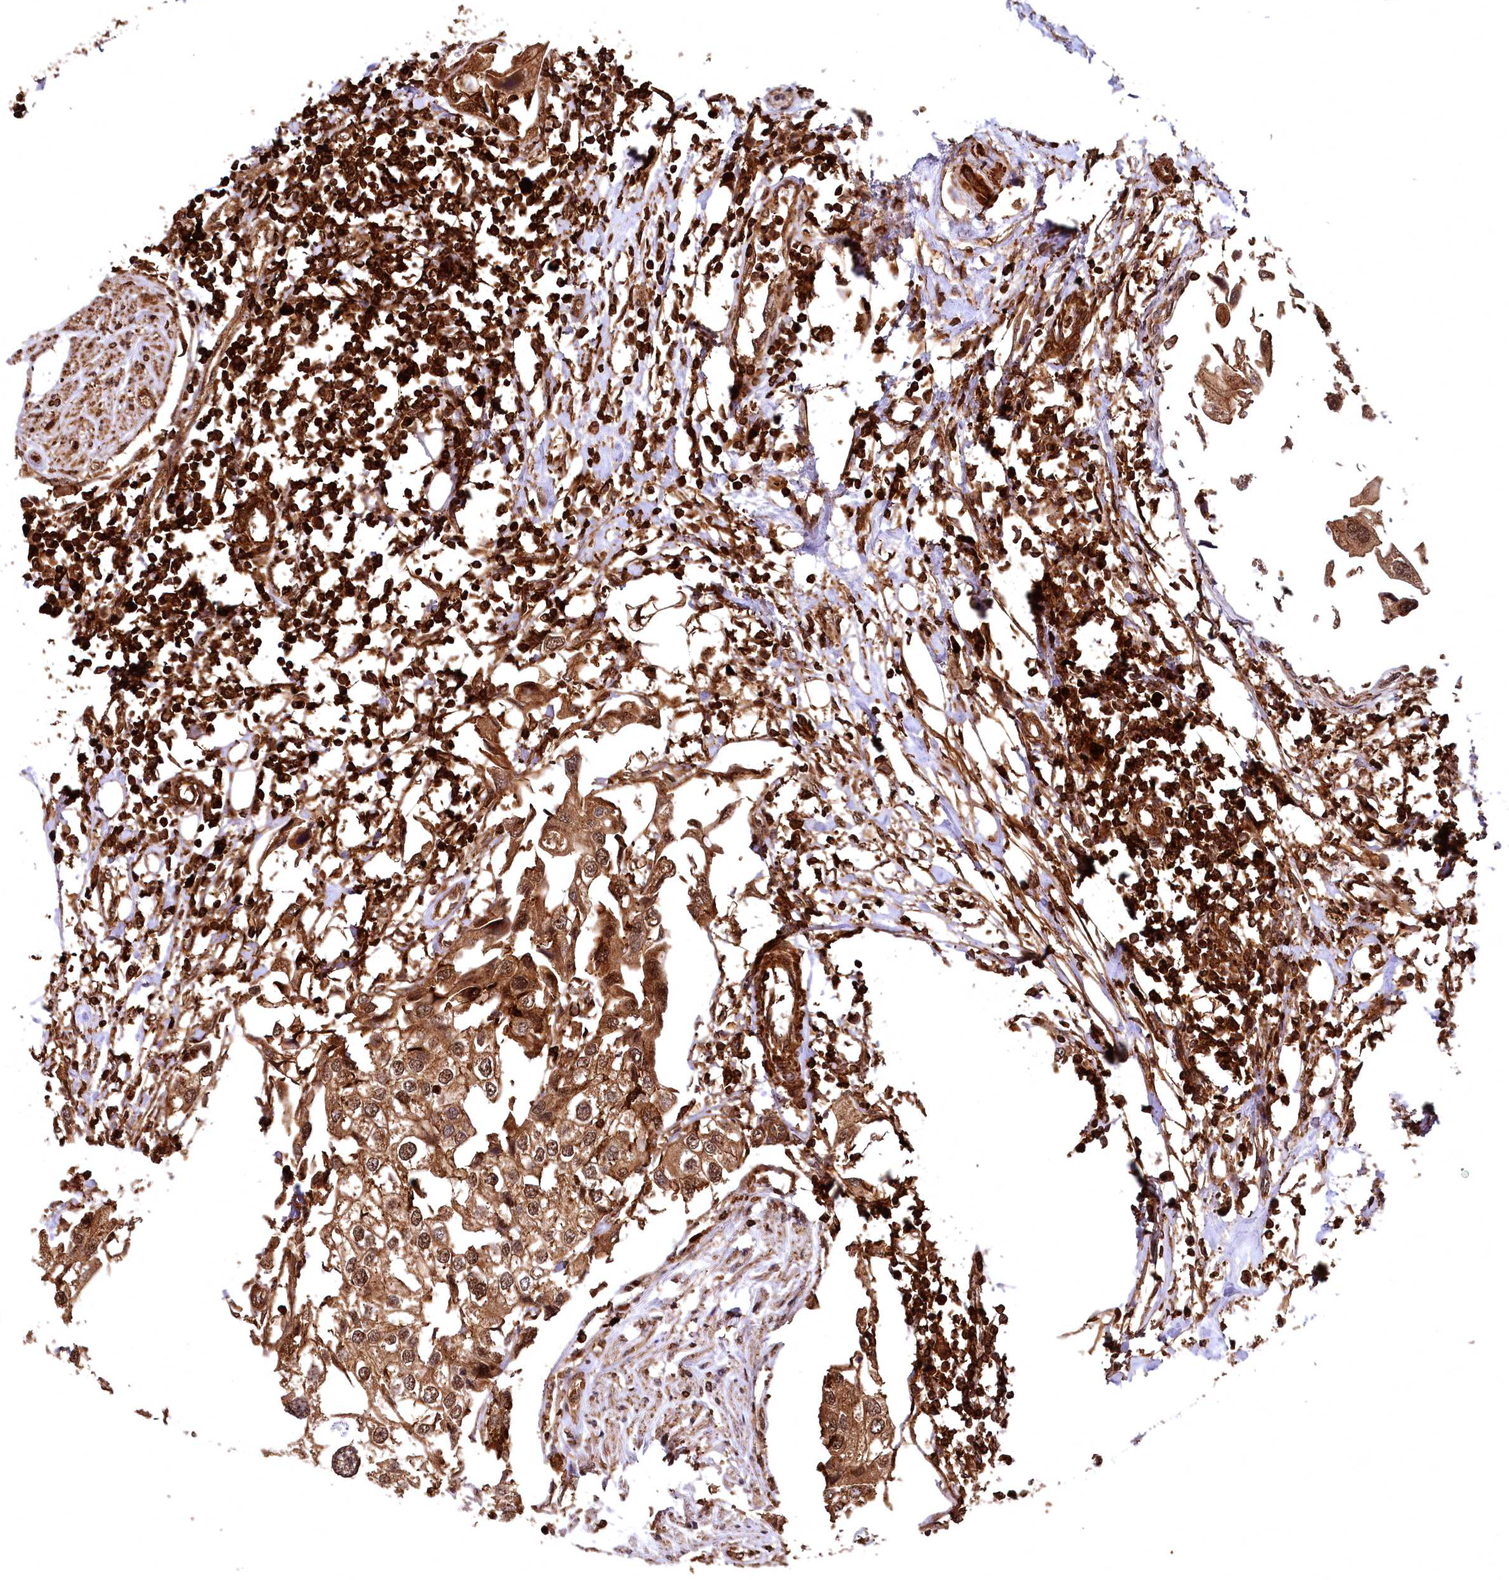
{"staining": {"intensity": "moderate", "quantity": ">75%", "location": "cytoplasmic/membranous,nuclear"}, "tissue": "urothelial cancer", "cell_type": "Tumor cells", "image_type": "cancer", "snomed": [{"axis": "morphology", "description": "Urothelial carcinoma, High grade"}, {"axis": "topography", "description": "Urinary bladder"}], "caption": "Brown immunohistochemical staining in human urothelial carcinoma (high-grade) shows moderate cytoplasmic/membranous and nuclear positivity in approximately >75% of tumor cells. (DAB (3,3'-diaminobenzidine) IHC, brown staining for protein, blue staining for nuclei).", "gene": "STUB1", "patient": {"sex": "male", "age": 64}}